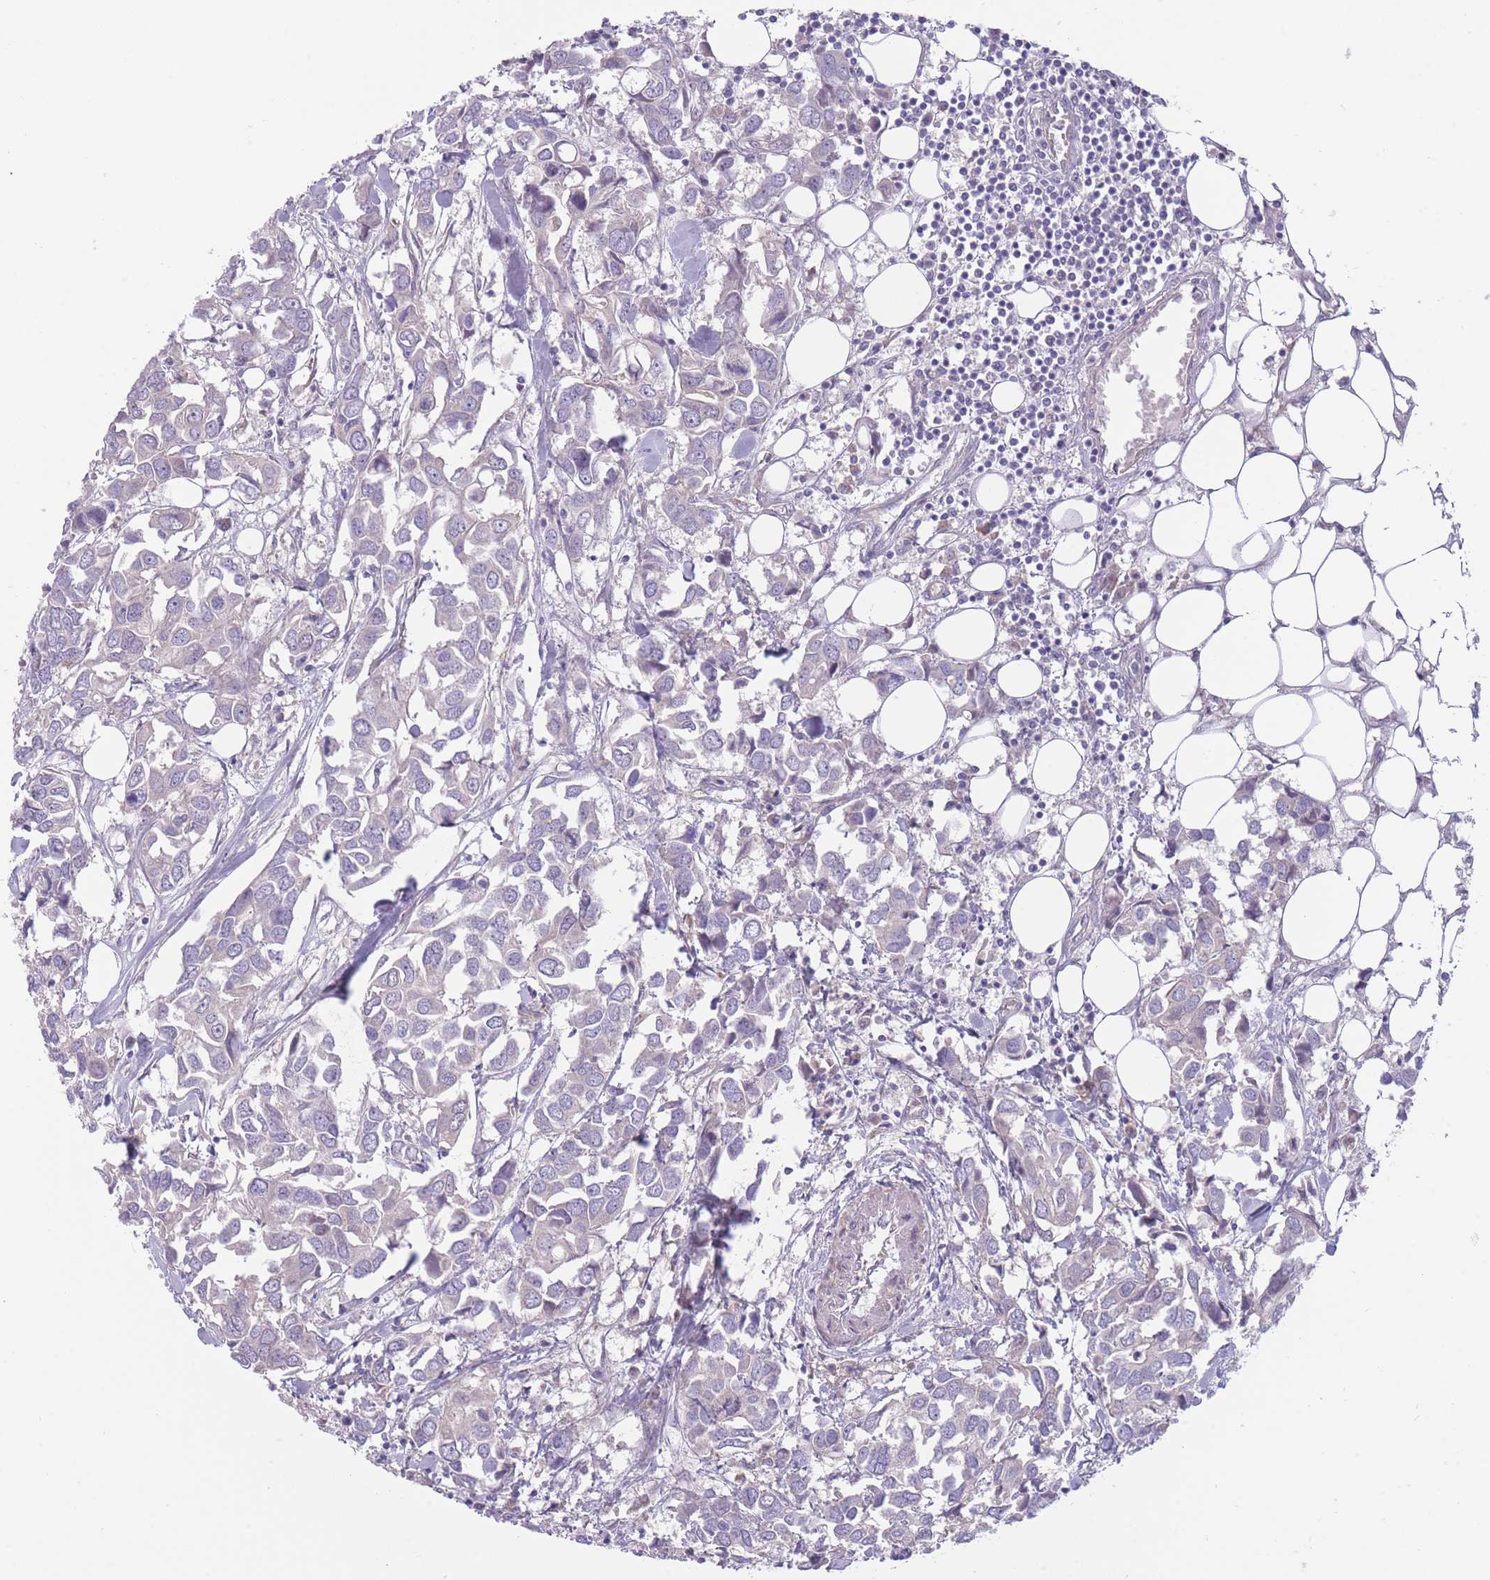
{"staining": {"intensity": "negative", "quantity": "none", "location": "none"}, "tissue": "breast cancer", "cell_type": "Tumor cells", "image_type": "cancer", "snomed": [{"axis": "morphology", "description": "Duct carcinoma"}, {"axis": "topography", "description": "Breast"}], "caption": "This is a micrograph of immunohistochemistry (IHC) staining of breast cancer (invasive ductal carcinoma), which shows no expression in tumor cells.", "gene": "PNPLA5", "patient": {"sex": "female", "age": 83}}